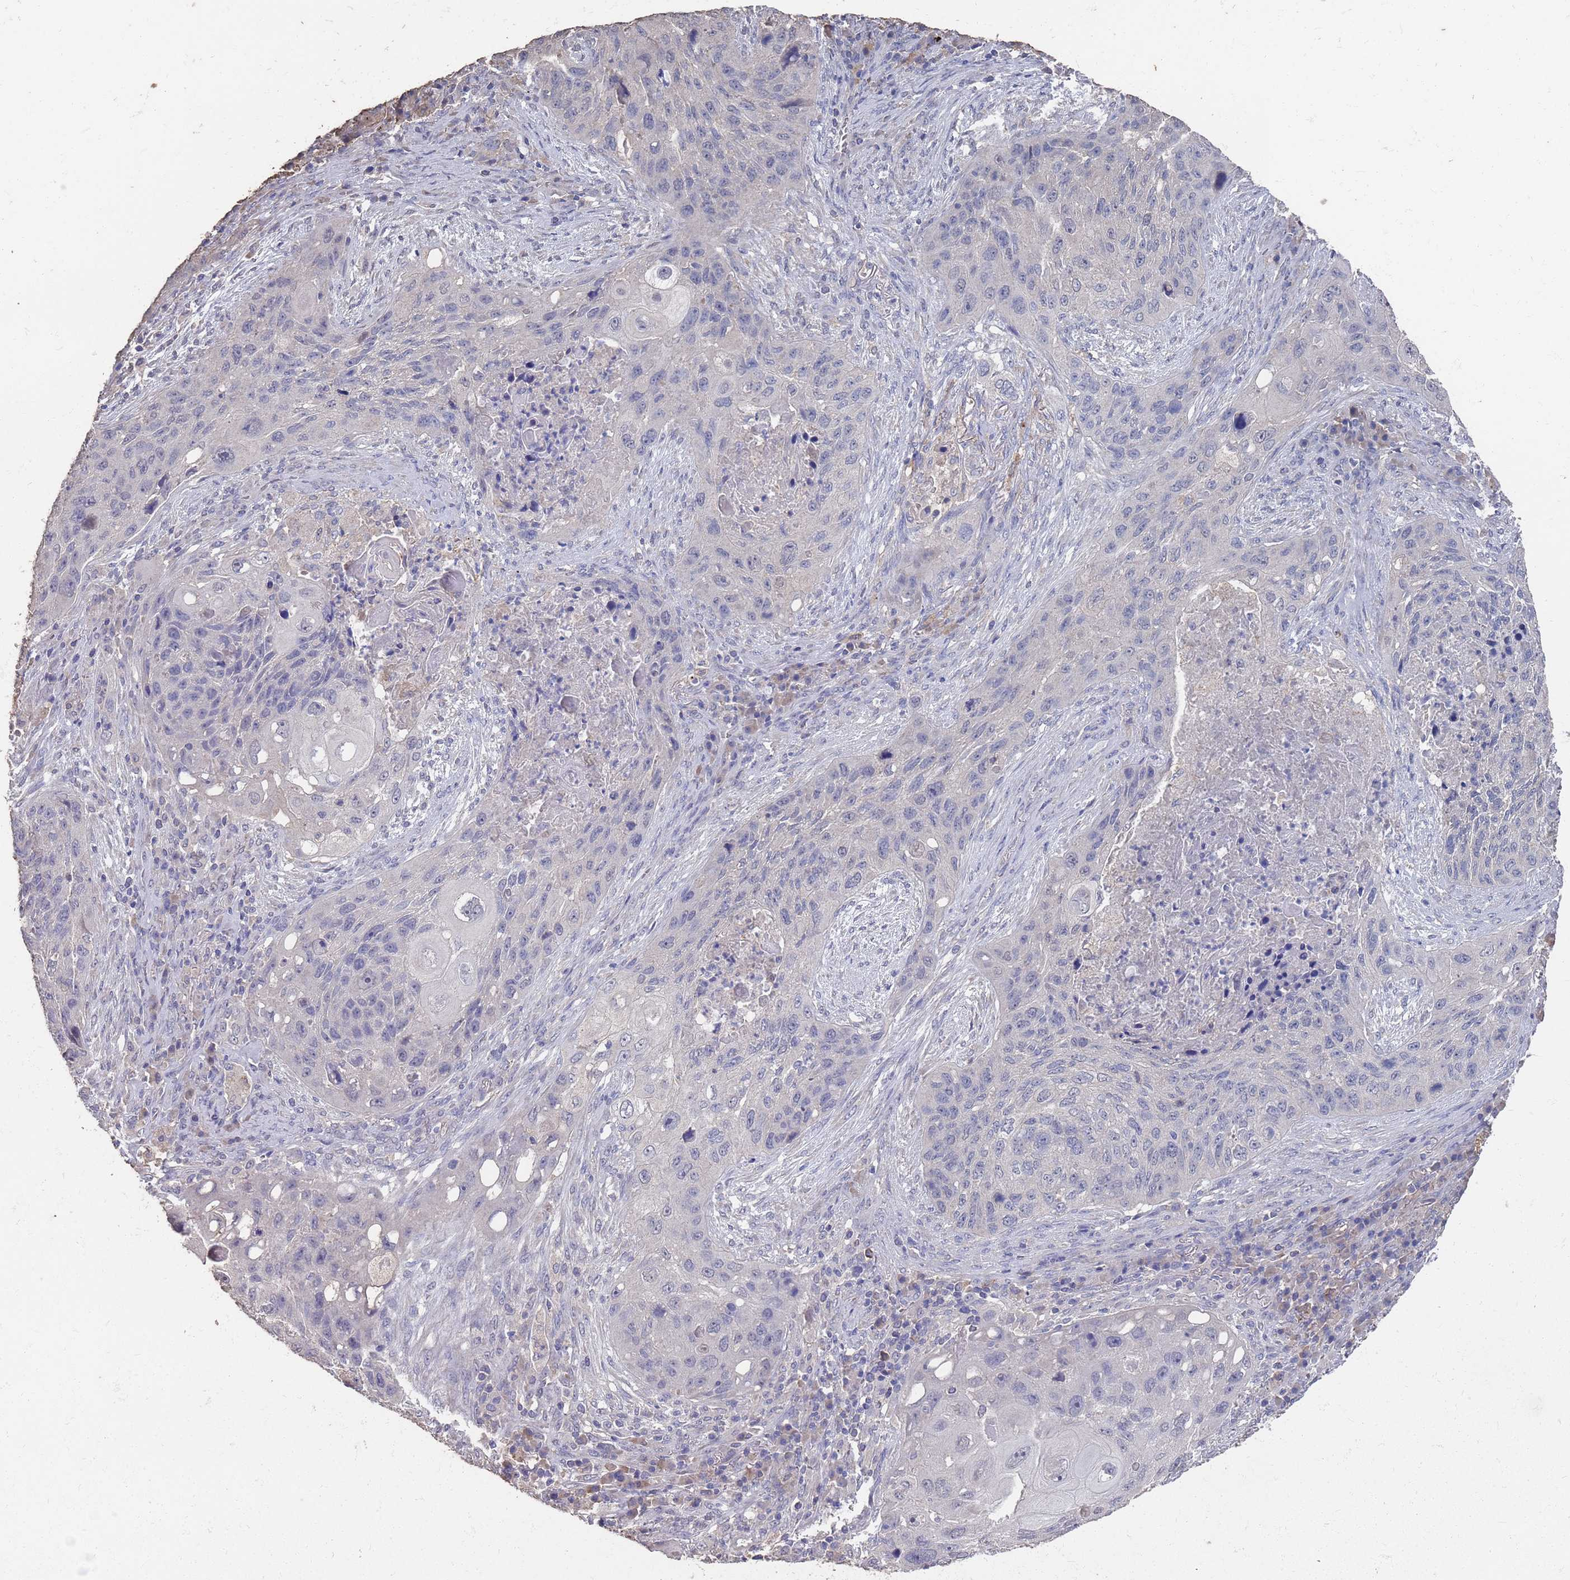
{"staining": {"intensity": "negative", "quantity": "none", "location": "none"}, "tissue": "lung cancer", "cell_type": "Tumor cells", "image_type": "cancer", "snomed": [{"axis": "morphology", "description": "Squamous cell carcinoma, NOS"}, {"axis": "topography", "description": "Lung"}], "caption": "Immunohistochemistry of human lung cancer (squamous cell carcinoma) shows no positivity in tumor cells.", "gene": "BTBD18", "patient": {"sex": "female", "age": 63}}